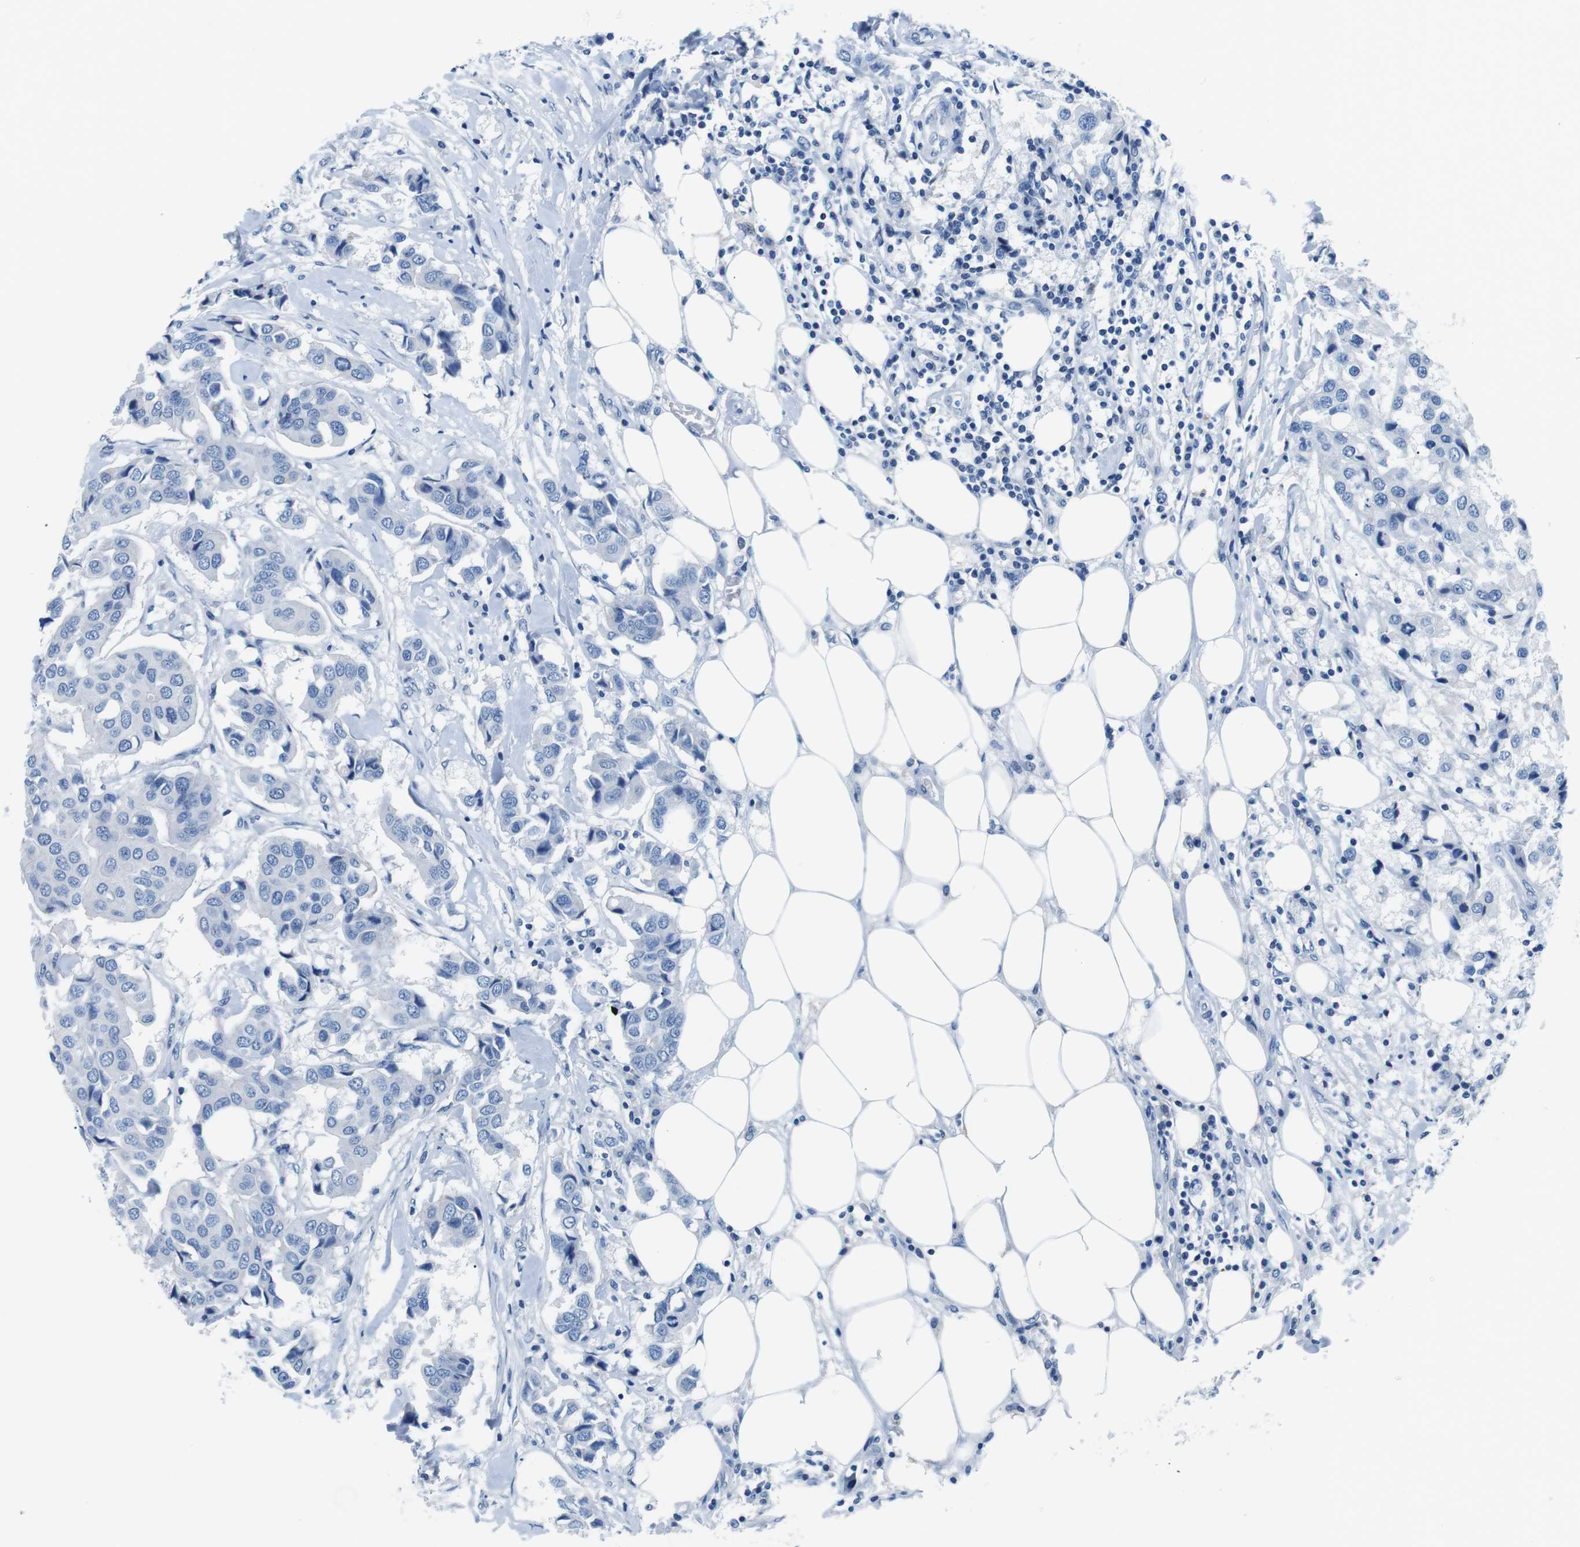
{"staining": {"intensity": "negative", "quantity": "none", "location": "none"}, "tissue": "breast cancer", "cell_type": "Tumor cells", "image_type": "cancer", "snomed": [{"axis": "morphology", "description": "Duct carcinoma"}, {"axis": "topography", "description": "Breast"}], "caption": "Human infiltrating ductal carcinoma (breast) stained for a protein using immunohistochemistry (IHC) displays no expression in tumor cells.", "gene": "MUC2", "patient": {"sex": "female", "age": 80}}